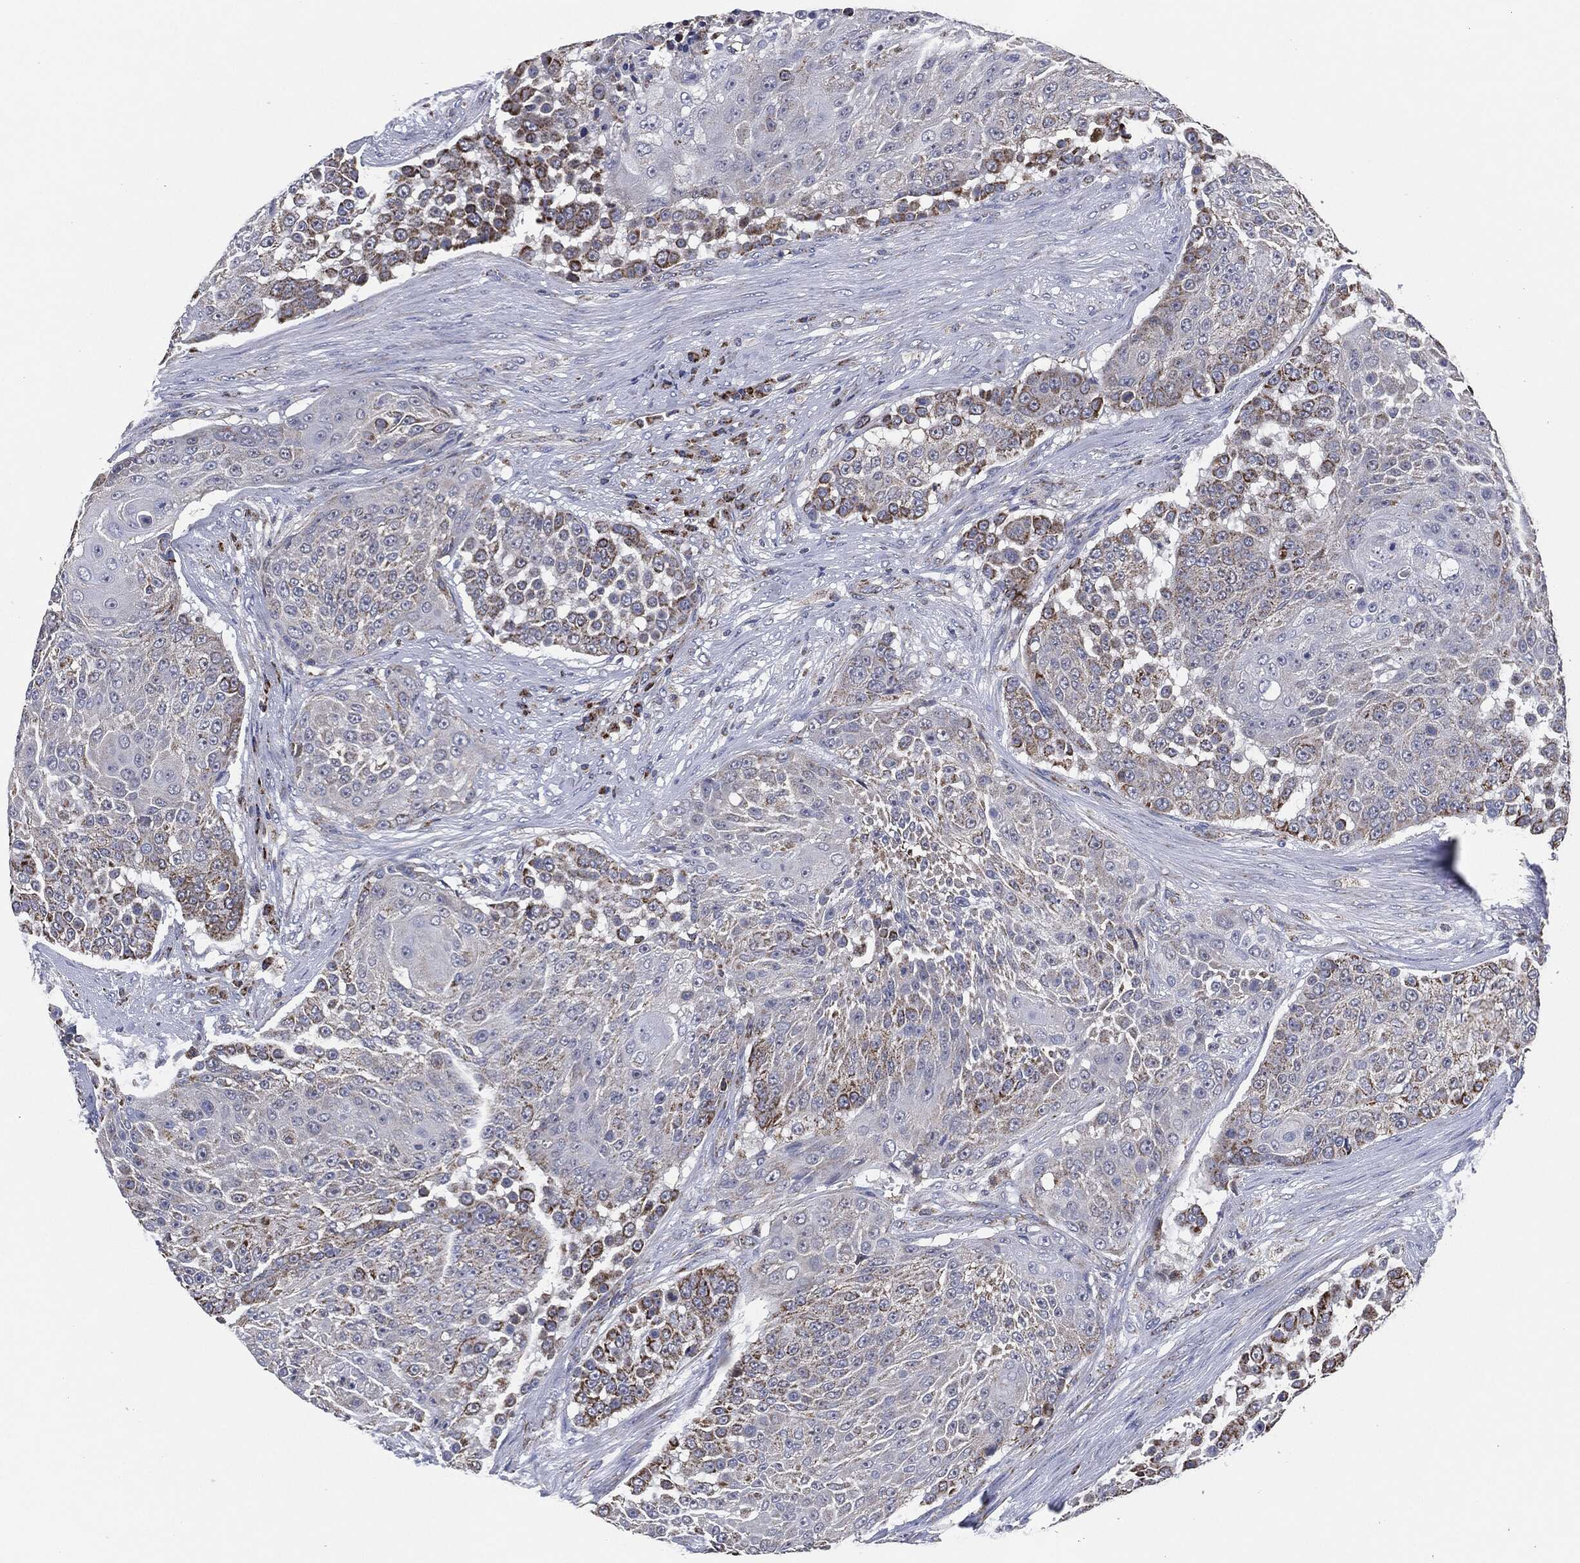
{"staining": {"intensity": "strong", "quantity": "<25%", "location": "cytoplasmic/membranous"}, "tissue": "urothelial cancer", "cell_type": "Tumor cells", "image_type": "cancer", "snomed": [{"axis": "morphology", "description": "Urothelial carcinoma, High grade"}, {"axis": "topography", "description": "Urinary bladder"}], "caption": "An immunohistochemistry (IHC) photomicrograph of neoplastic tissue is shown. Protein staining in brown labels strong cytoplasmic/membranous positivity in urothelial cancer within tumor cells. The staining is performed using DAB (3,3'-diaminobenzidine) brown chromogen to label protein expression. The nuclei are counter-stained blue using hematoxylin.", "gene": "NDUFV2", "patient": {"sex": "female", "age": 63}}